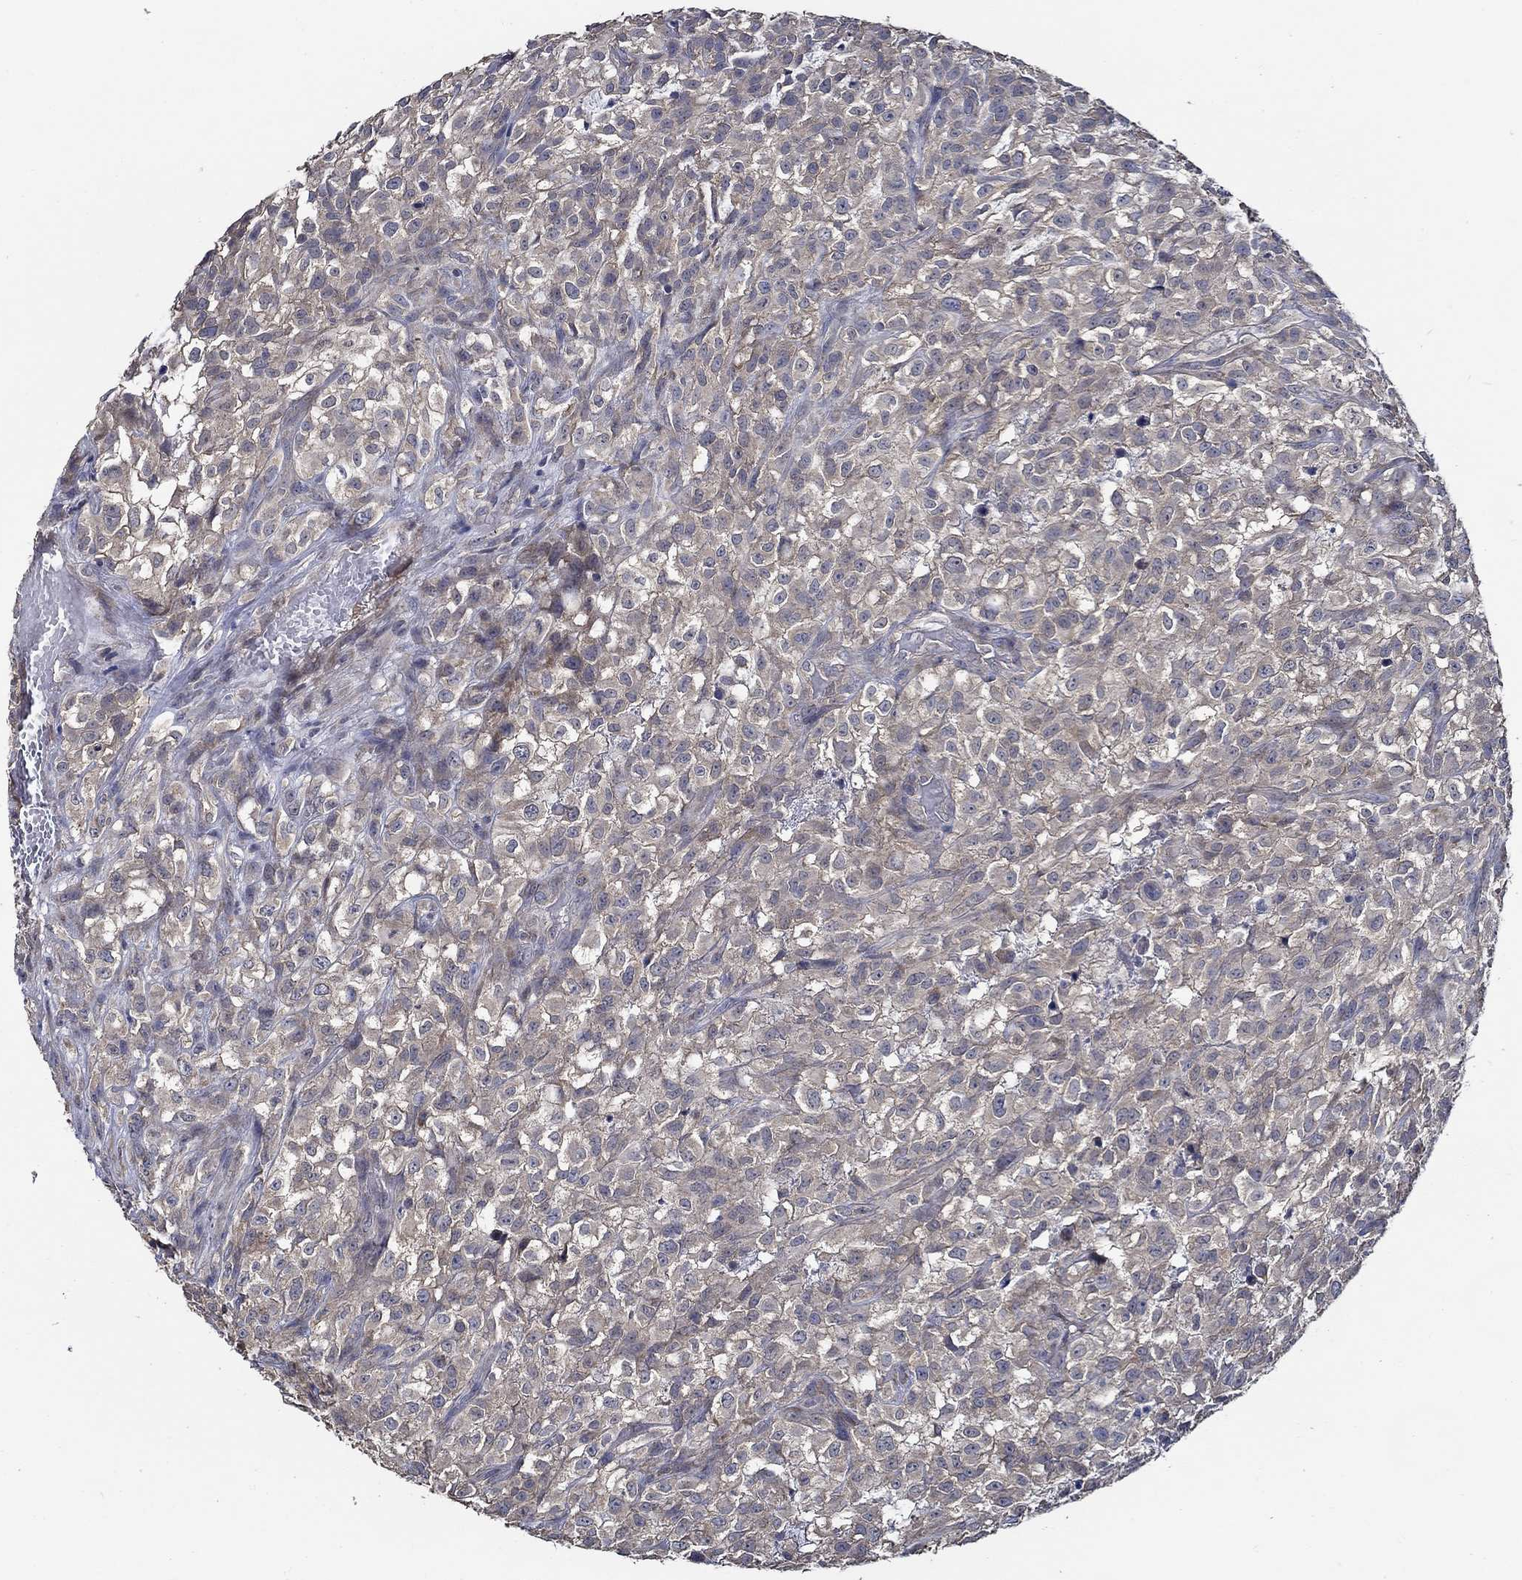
{"staining": {"intensity": "negative", "quantity": "none", "location": "none"}, "tissue": "urothelial cancer", "cell_type": "Tumor cells", "image_type": "cancer", "snomed": [{"axis": "morphology", "description": "Urothelial carcinoma, High grade"}, {"axis": "topography", "description": "Urinary bladder"}], "caption": "Tumor cells are negative for protein expression in human urothelial cancer. (DAB IHC, high magnification).", "gene": "WDR53", "patient": {"sex": "male", "age": 56}}